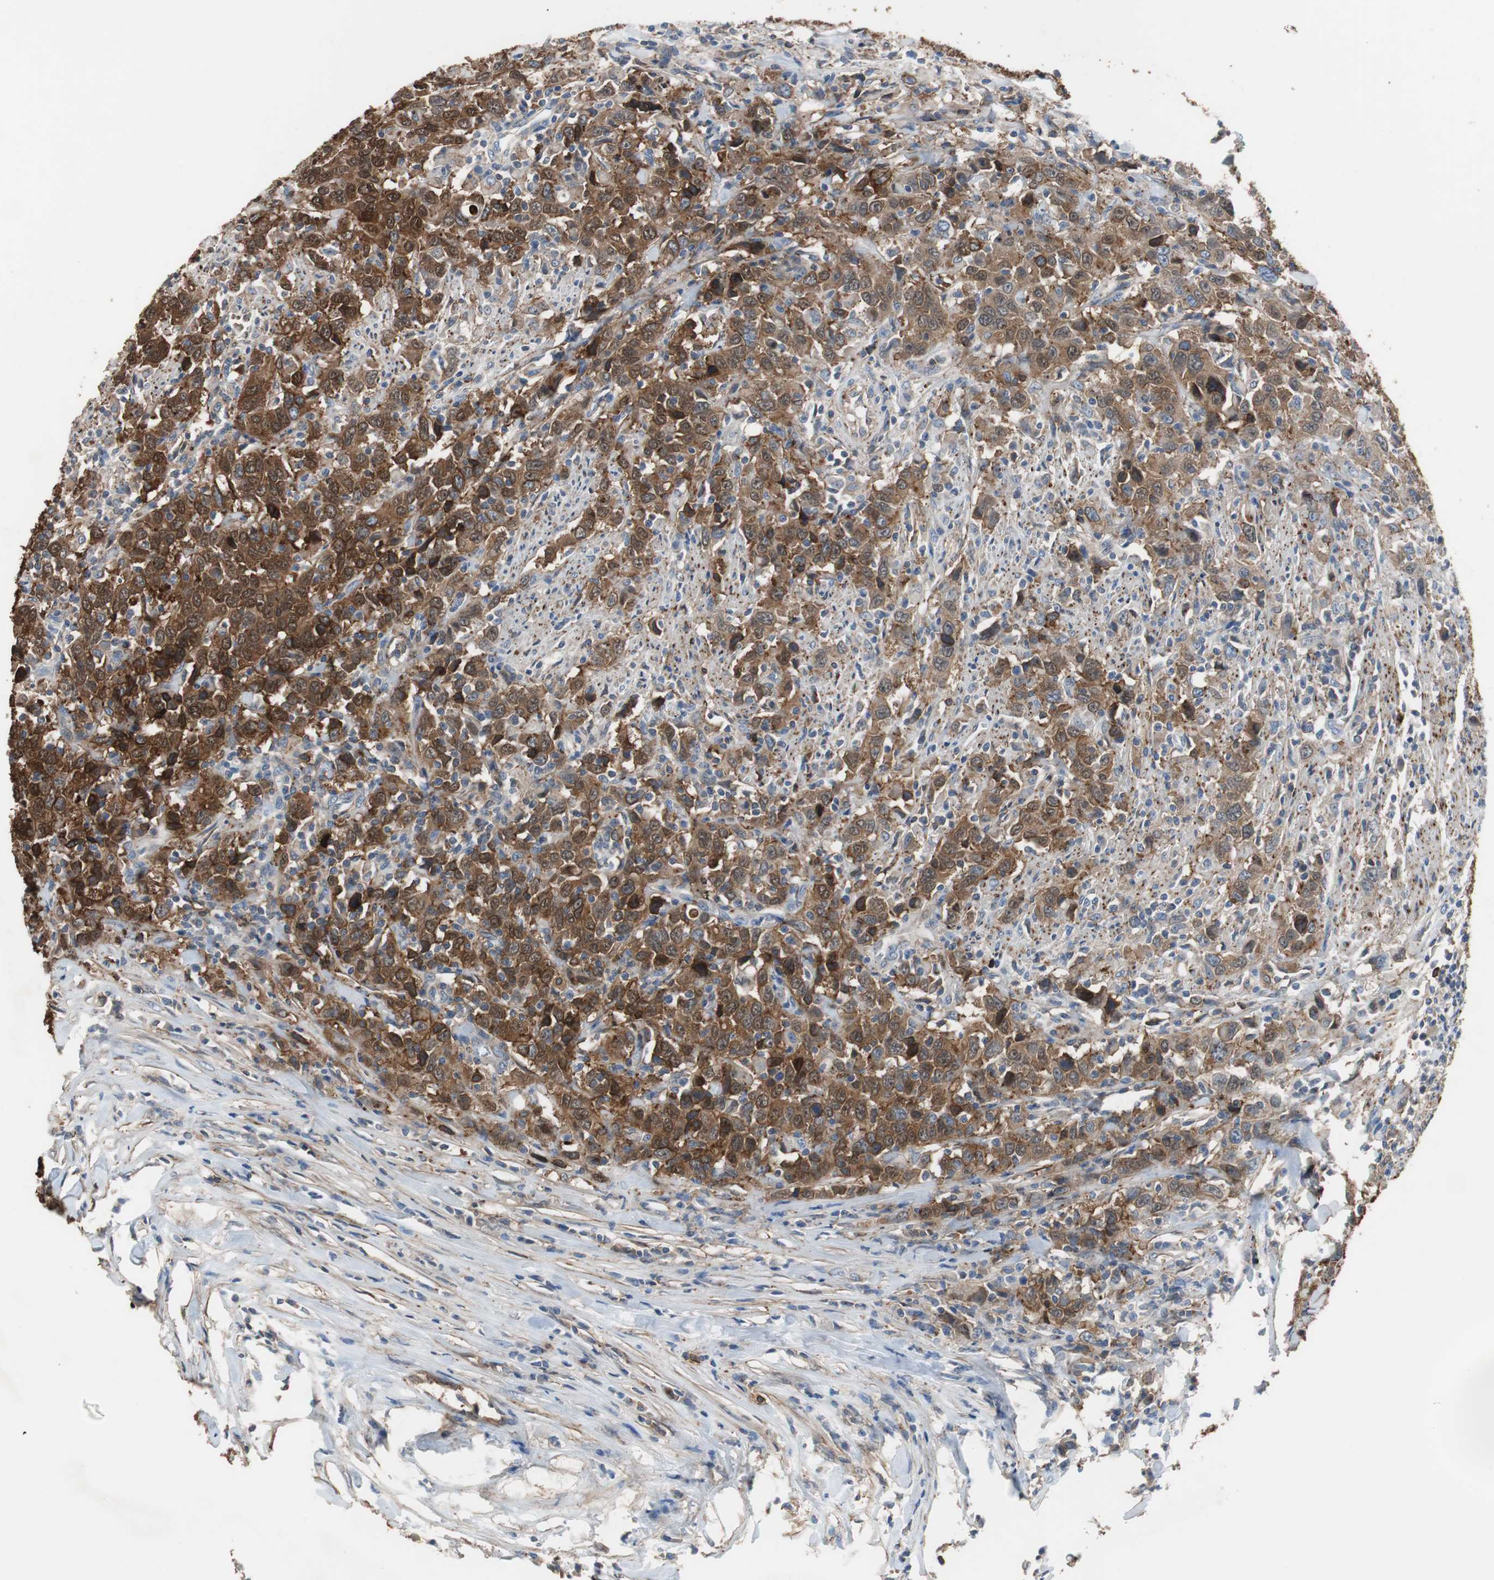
{"staining": {"intensity": "strong", "quantity": ">75%", "location": "cytoplasmic/membranous"}, "tissue": "urothelial cancer", "cell_type": "Tumor cells", "image_type": "cancer", "snomed": [{"axis": "morphology", "description": "Urothelial carcinoma, High grade"}, {"axis": "topography", "description": "Urinary bladder"}], "caption": "Strong cytoplasmic/membranous expression is identified in approximately >75% of tumor cells in high-grade urothelial carcinoma.", "gene": "ANXA4", "patient": {"sex": "male", "age": 61}}